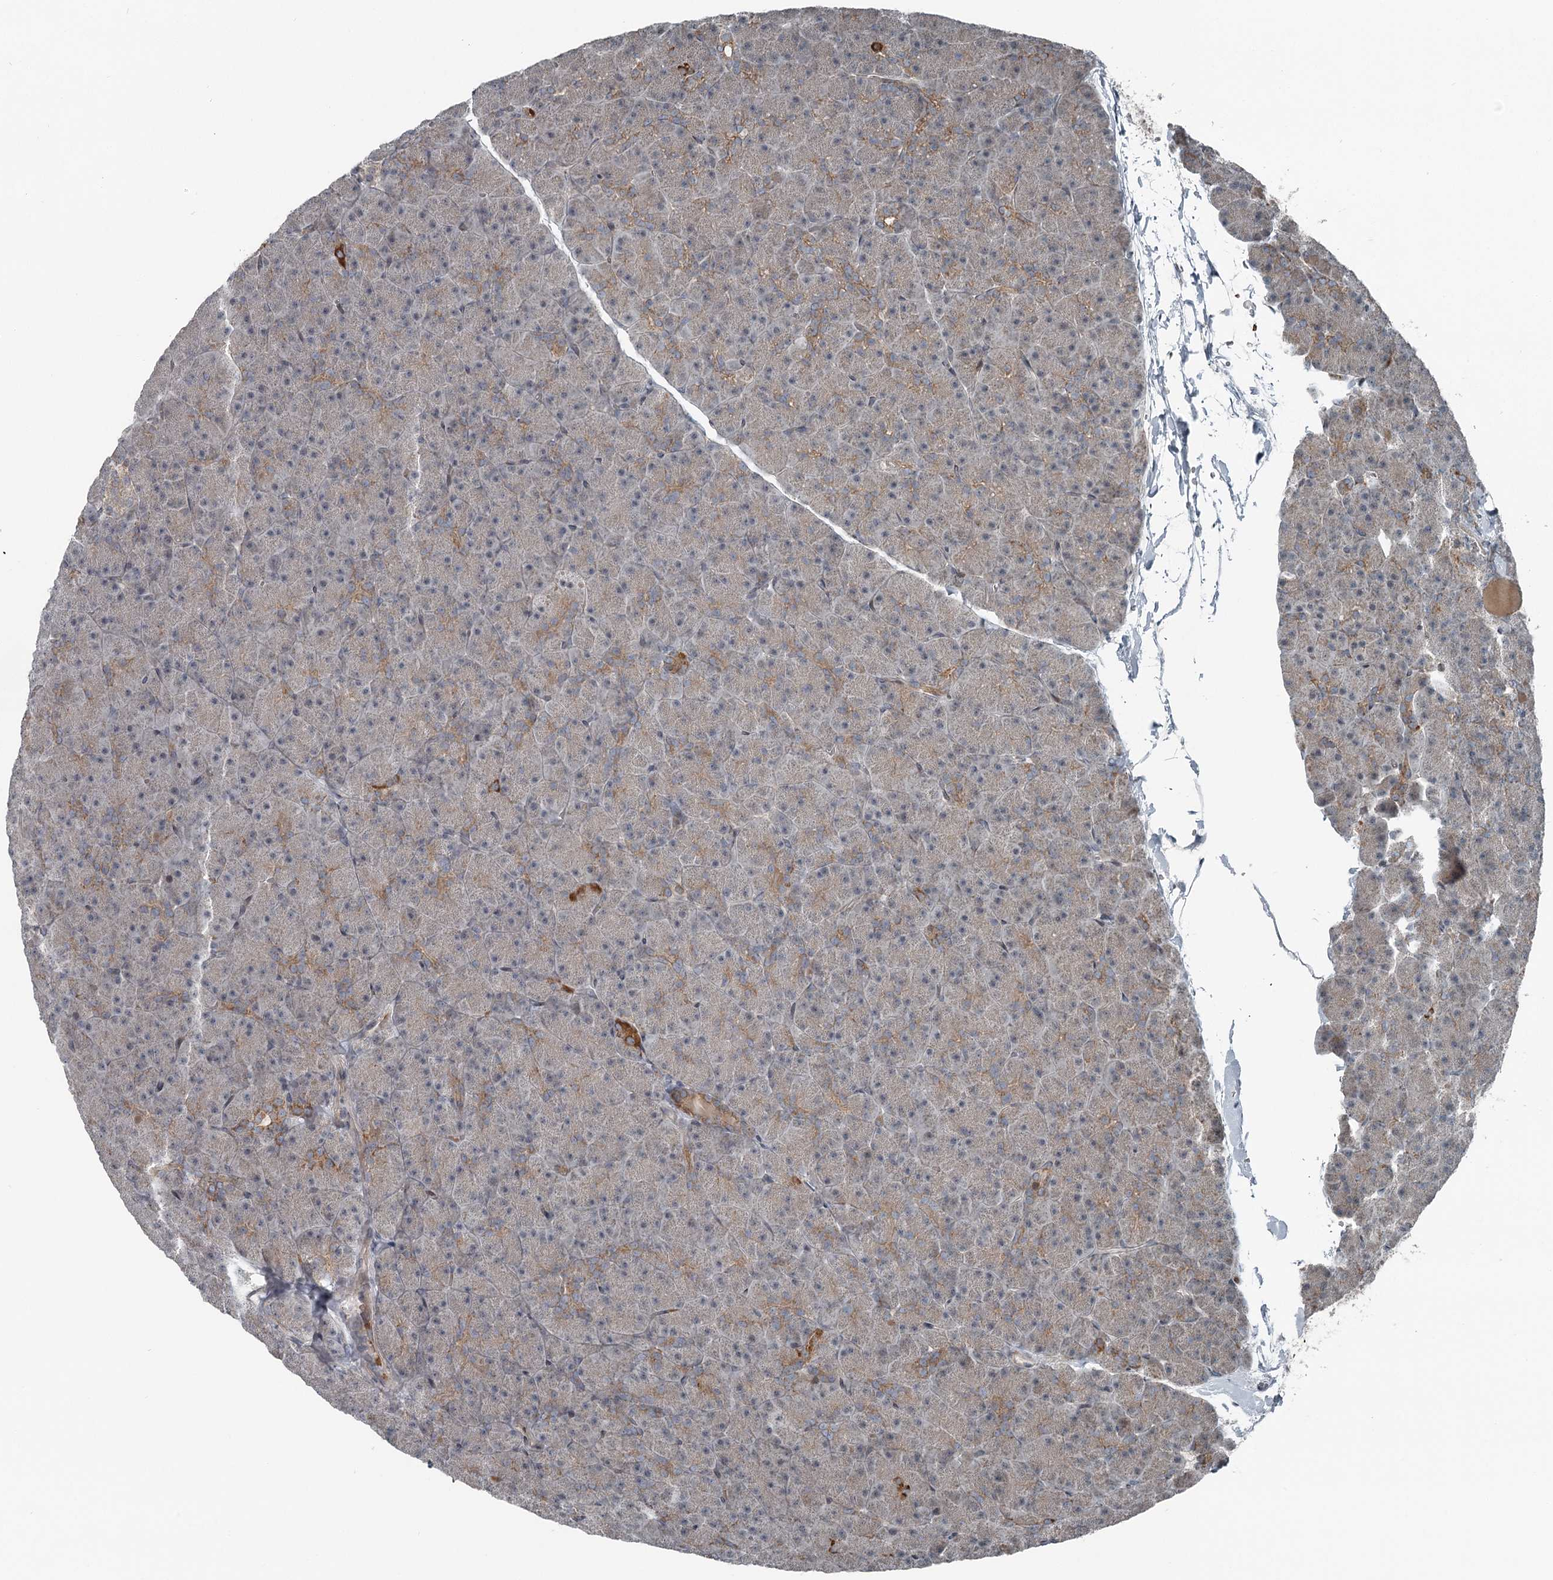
{"staining": {"intensity": "weak", "quantity": "25%-75%", "location": "cytoplasmic/membranous"}, "tissue": "pancreas", "cell_type": "Exocrine glandular cells", "image_type": "normal", "snomed": [{"axis": "morphology", "description": "Normal tissue, NOS"}, {"axis": "topography", "description": "Pancreas"}], "caption": "Brown immunohistochemical staining in benign human pancreas displays weak cytoplasmic/membranous positivity in approximately 25%-75% of exocrine glandular cells. (brown staining indicates protein expression, while blue staining denotes nuclei).", "gene": "RASSF8", "patient": {"sex": "male", "age": 36}}